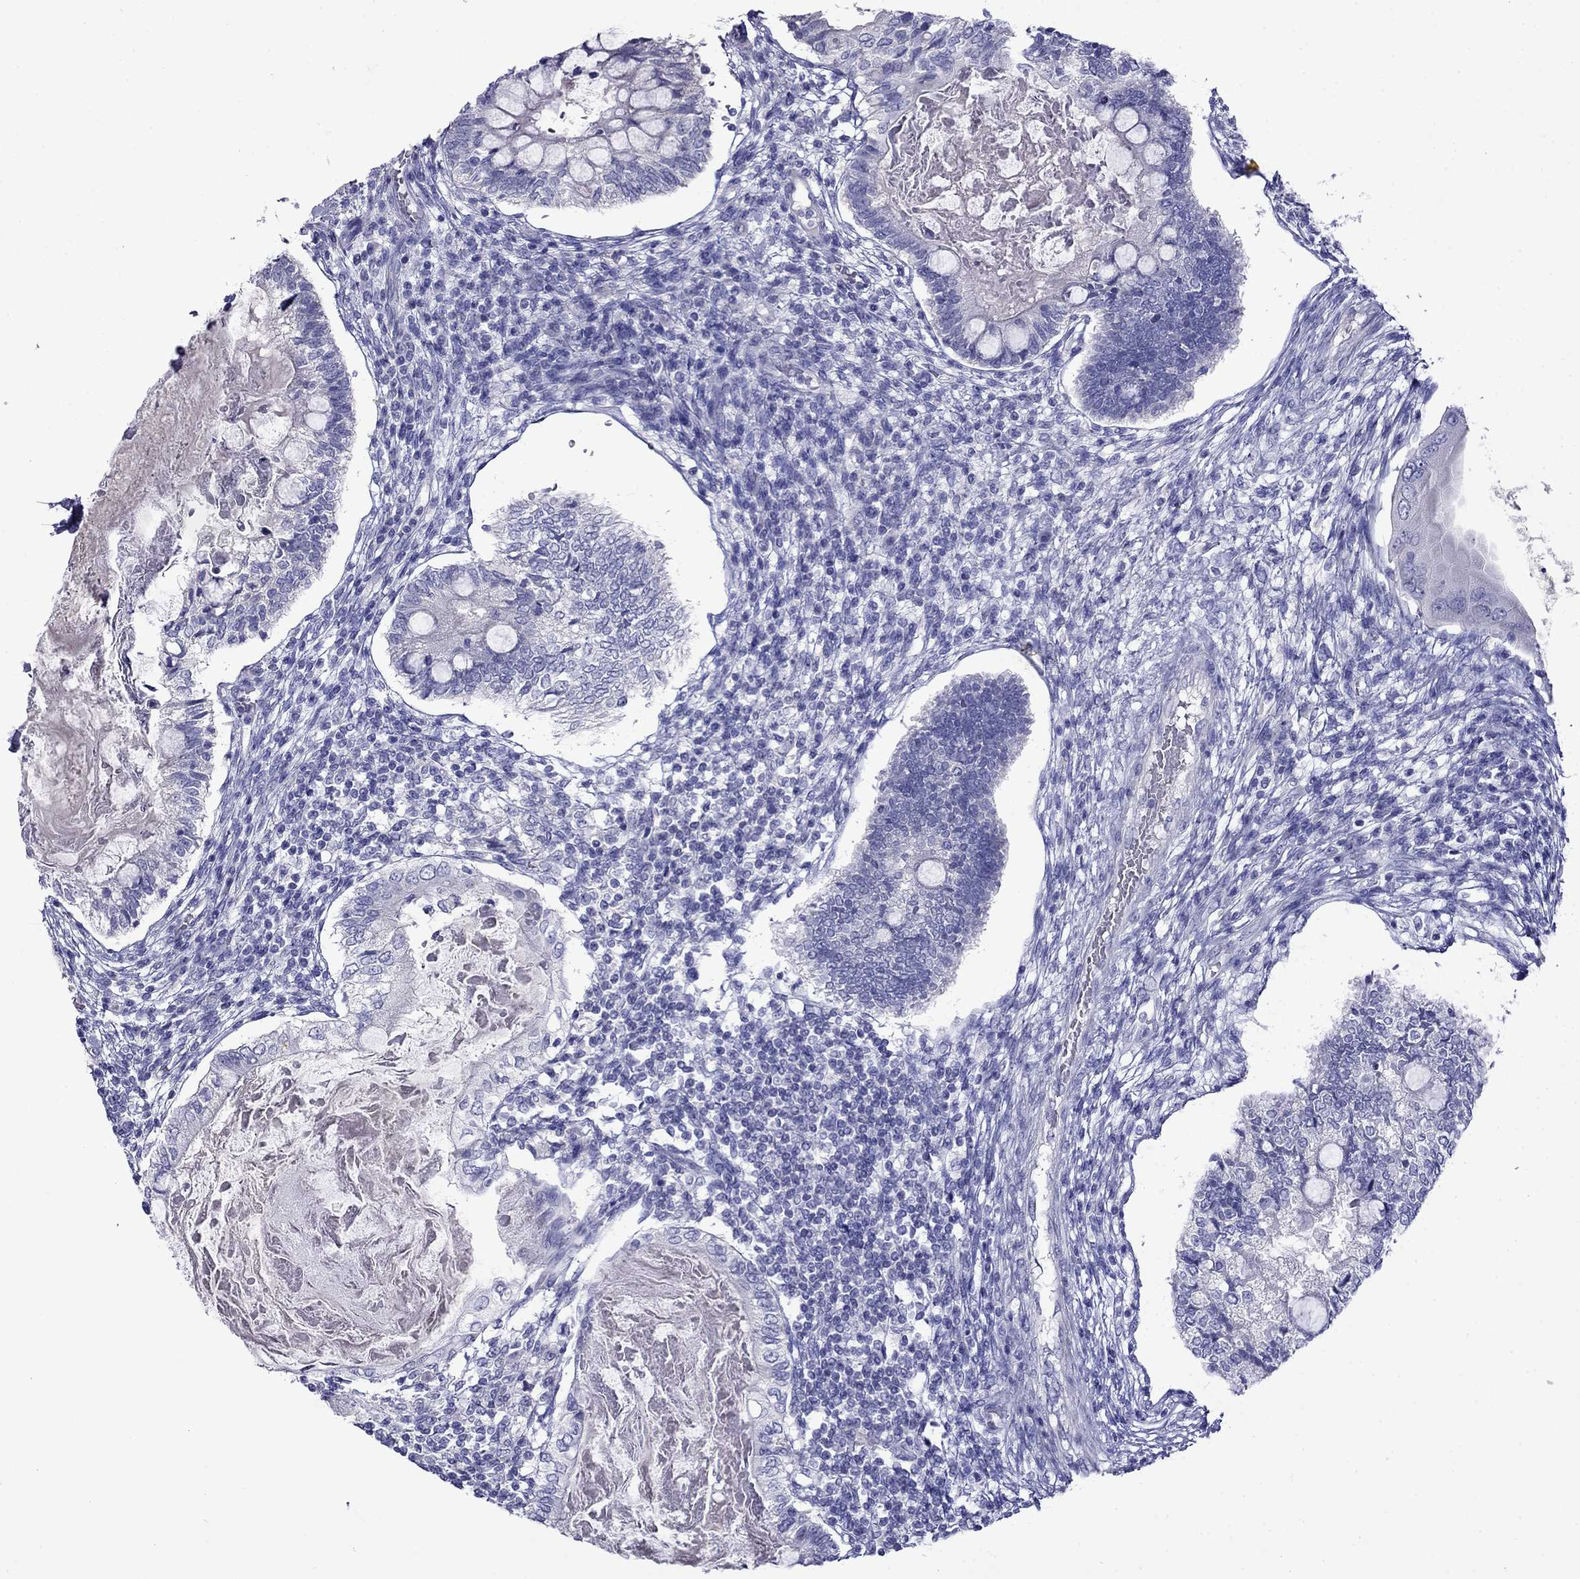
{"staining": {"intensity": "negative", "quantity": "none", "location": "none"}, "tissue": "testis cancer", "cell_type": "Tumor cells", "image_type": "cancer", "snomed": [{"axis": "morphology", "description": "Seminoma, NOS"}, {"axis": "morphology", "description": "Carcinoma, Embryonal, NOS"}, {"axis": "topography", "description": "Testis"}], "caption": "This is an IHC image of embryonal carcinoma (testis). There is no expression in tumor cells.", "gene": "MYO15A", "patient": {"sex": "male", "age": 41}}